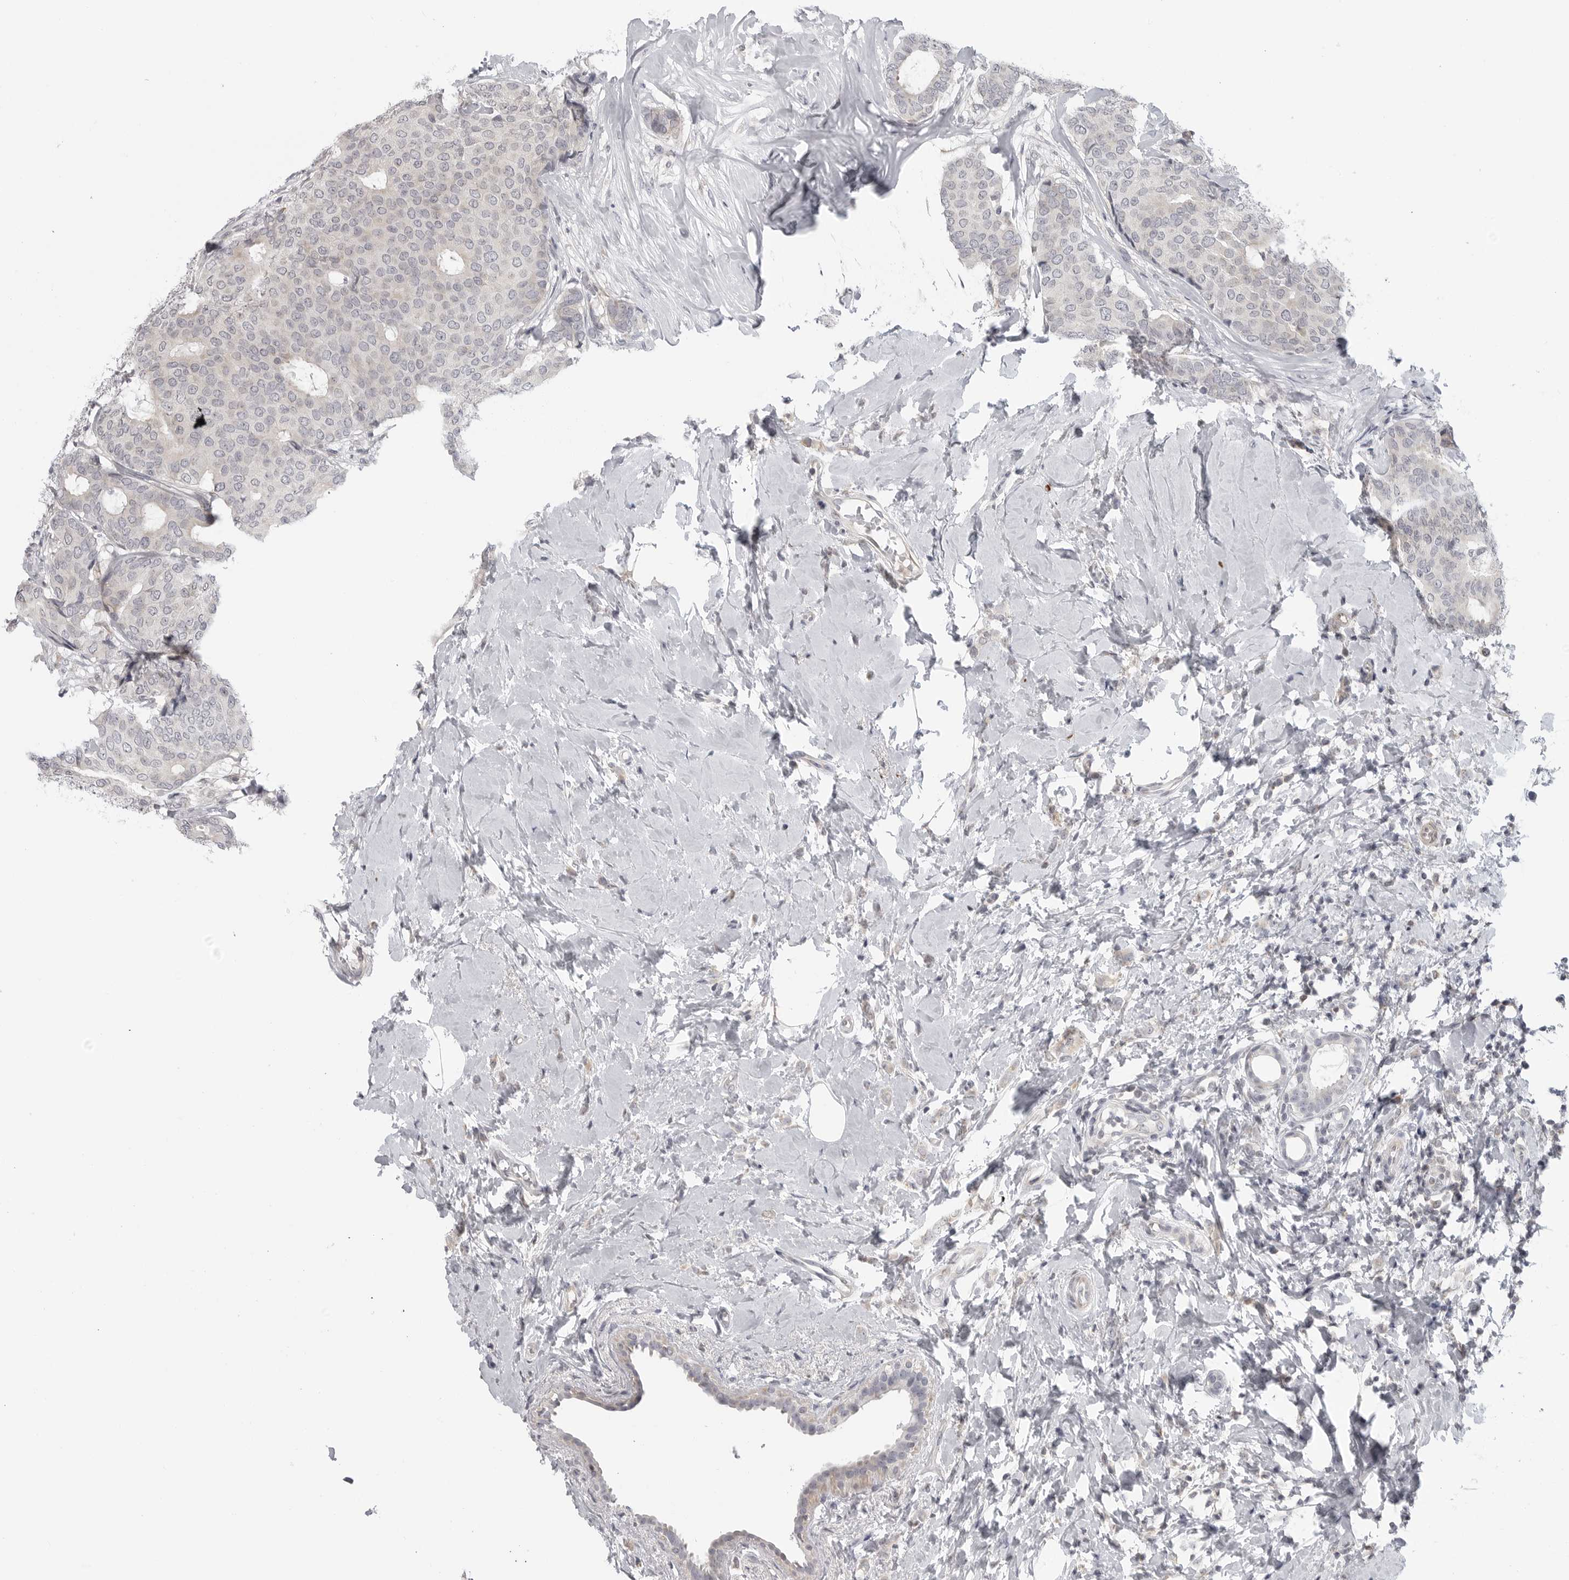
{"staining": {"intensity": "negative", "quantity": "none", "location": "none"}, "tissue": "breast cancer", "cell_type": "Tumor cells", "image_type": "cancer", "snomed": [{"axis": "morphology", "description": "Lobular carcinoma"}, {"axis": "topography", "description": "Breast"}], "caption": "The micrograph shows no staining of tumor cells in lobular carcinoma (breast).", "gene": "MAP7D1", "patient": {"sex": "female", "age": 47}}